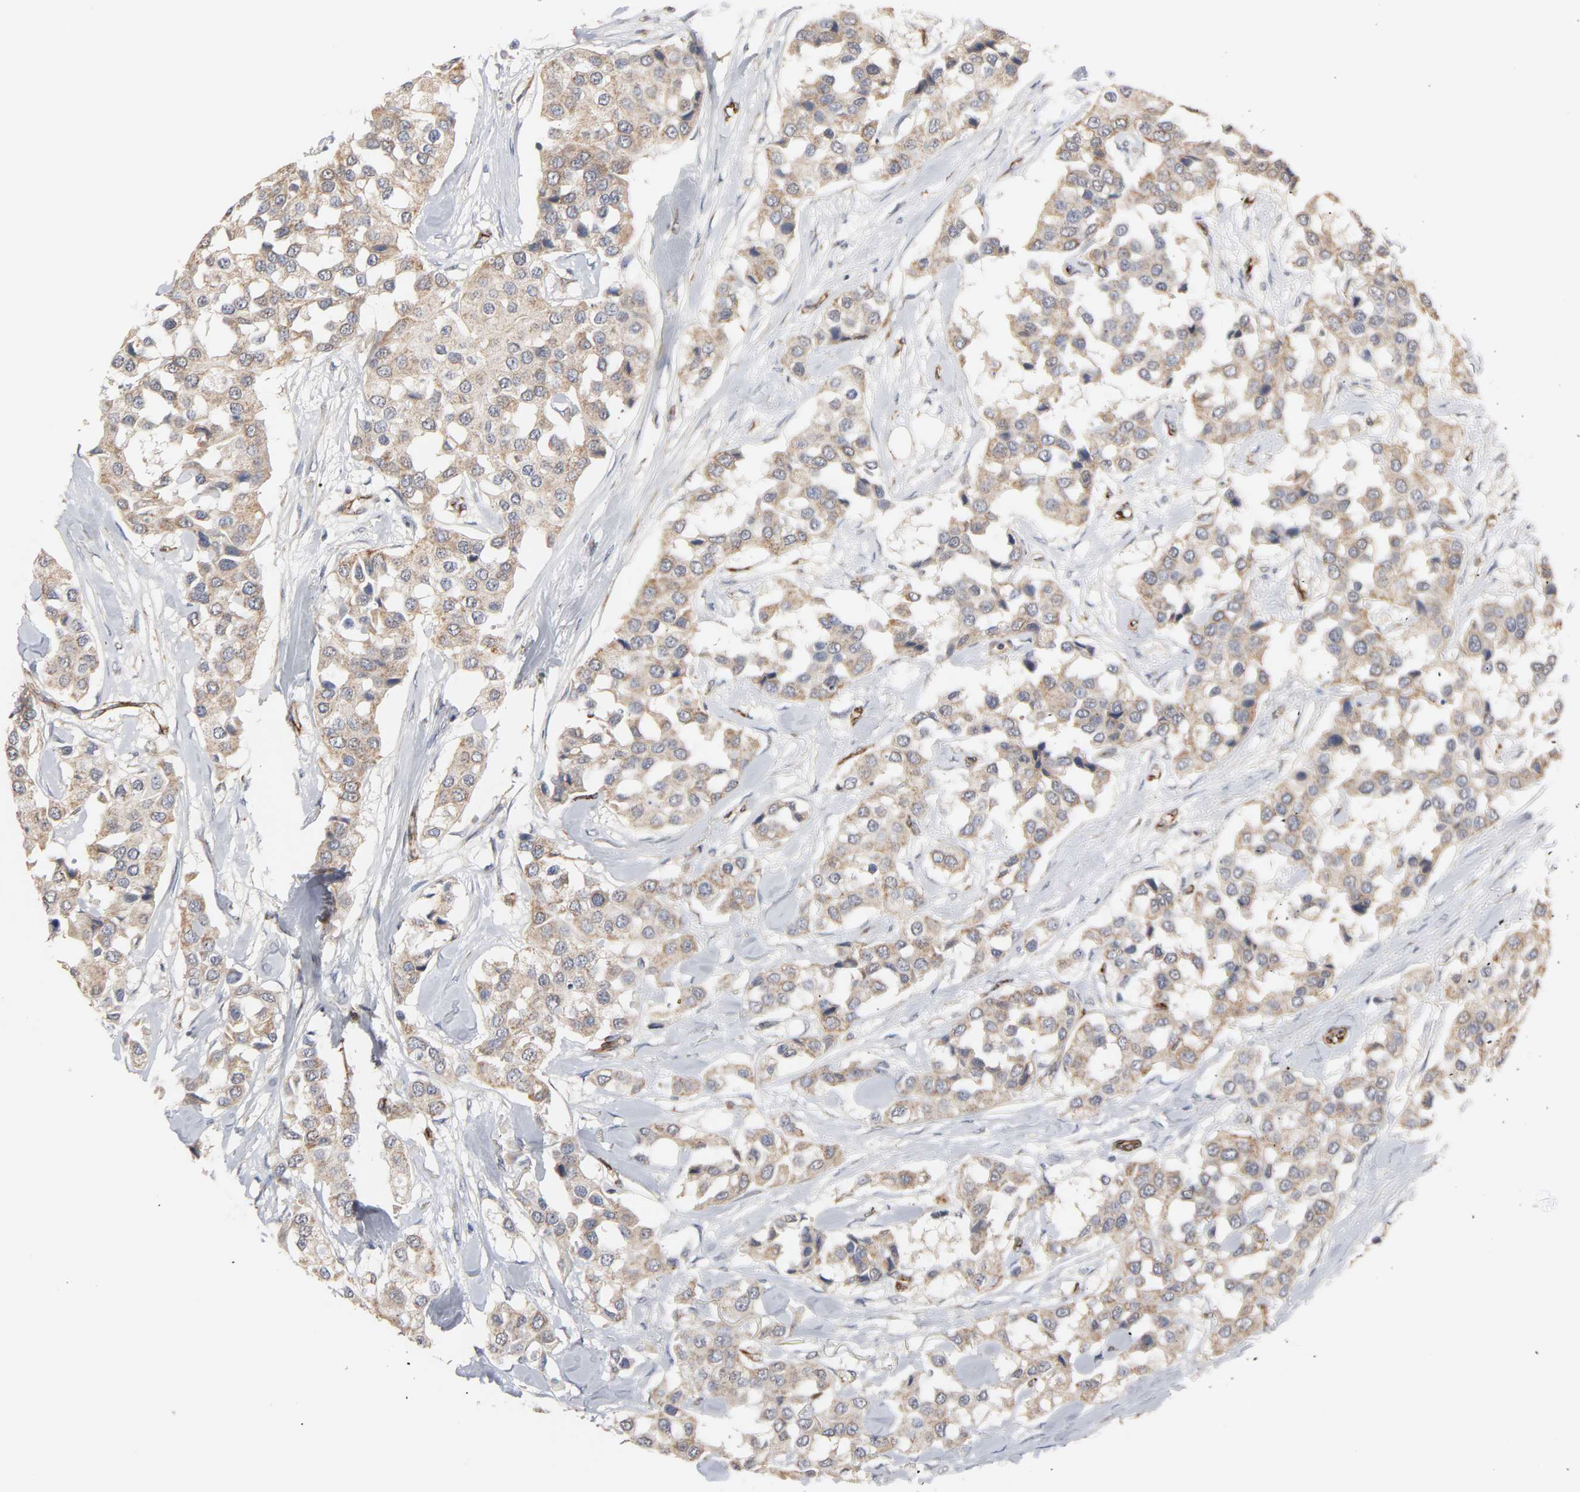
{"staining": {"intensity": "moderate", "quantity": ">75%", "location": "cytoplasmic/membranous"}, "tissue": "breast cancer", "cell_type": "Tumor cells", "image_type": "cancer", "snomed": [{"axis": "morphology", "description": "Duct carcinoma"}, {"axis": "topography", "description": "Breast"}], "caption": "Protein expression analysis of human breast cancer reveals moderate cytoplasmic/membranous expression in about >75% of tumor cells.", "gene": "GNG2", "patient": {"sex": "female", "age": 80}}